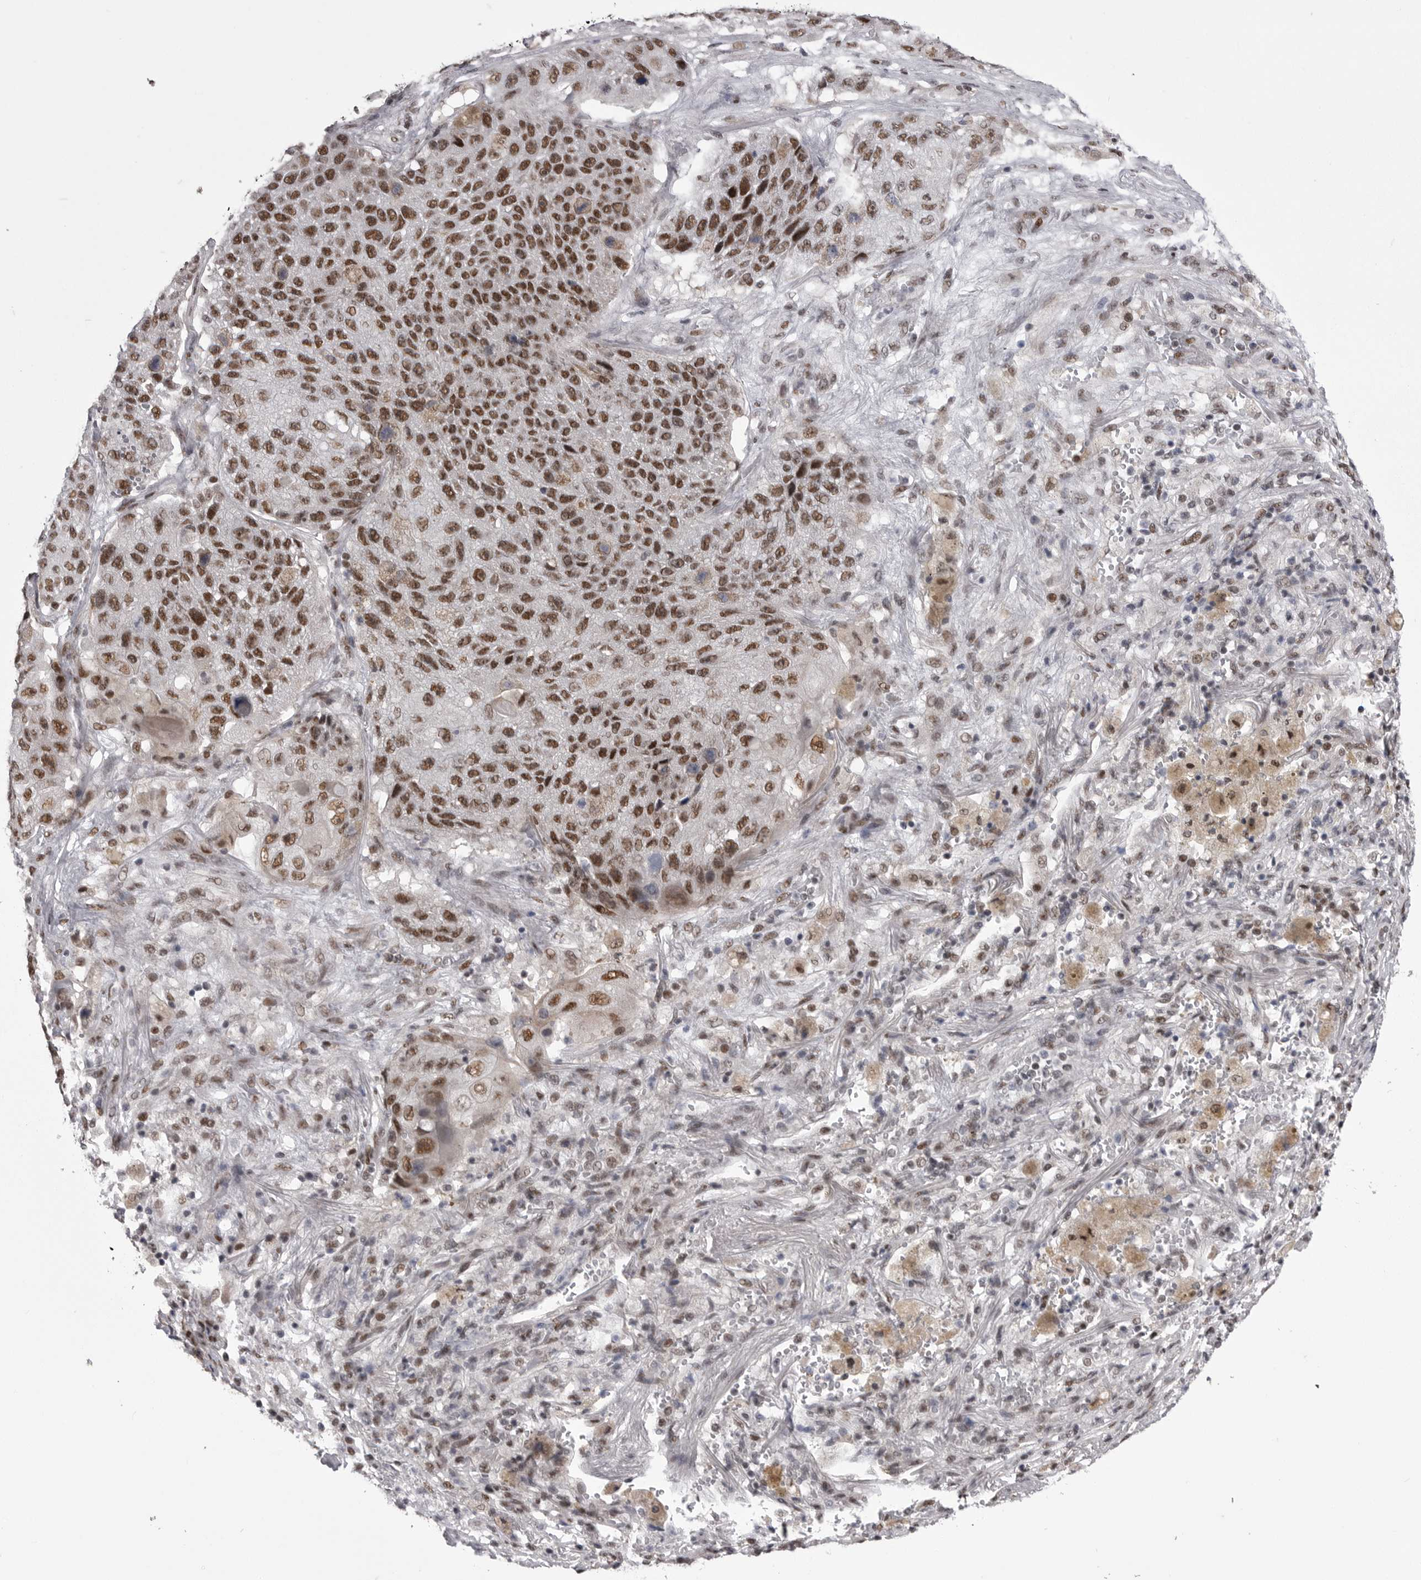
{"staining": {"intensity": "strong", "quantity": ">75%", "location": "nuclear"}, "tissue": "lung cancer", "cell_type": "Tumor cells", "image_type": "cancer", "snomed": [{"axis": "morphology", "description": "Squamous cell carcinoma, NOS"}, {"axis": "topography", "description": "Lung"}], "caption": "Human lung cancer stained for a protein (brown) displays strong nuclear positive positivity in about >75% of tumor cells.", "gene": "MEPCE", "patient": {"sex": "male", "age": 61}}